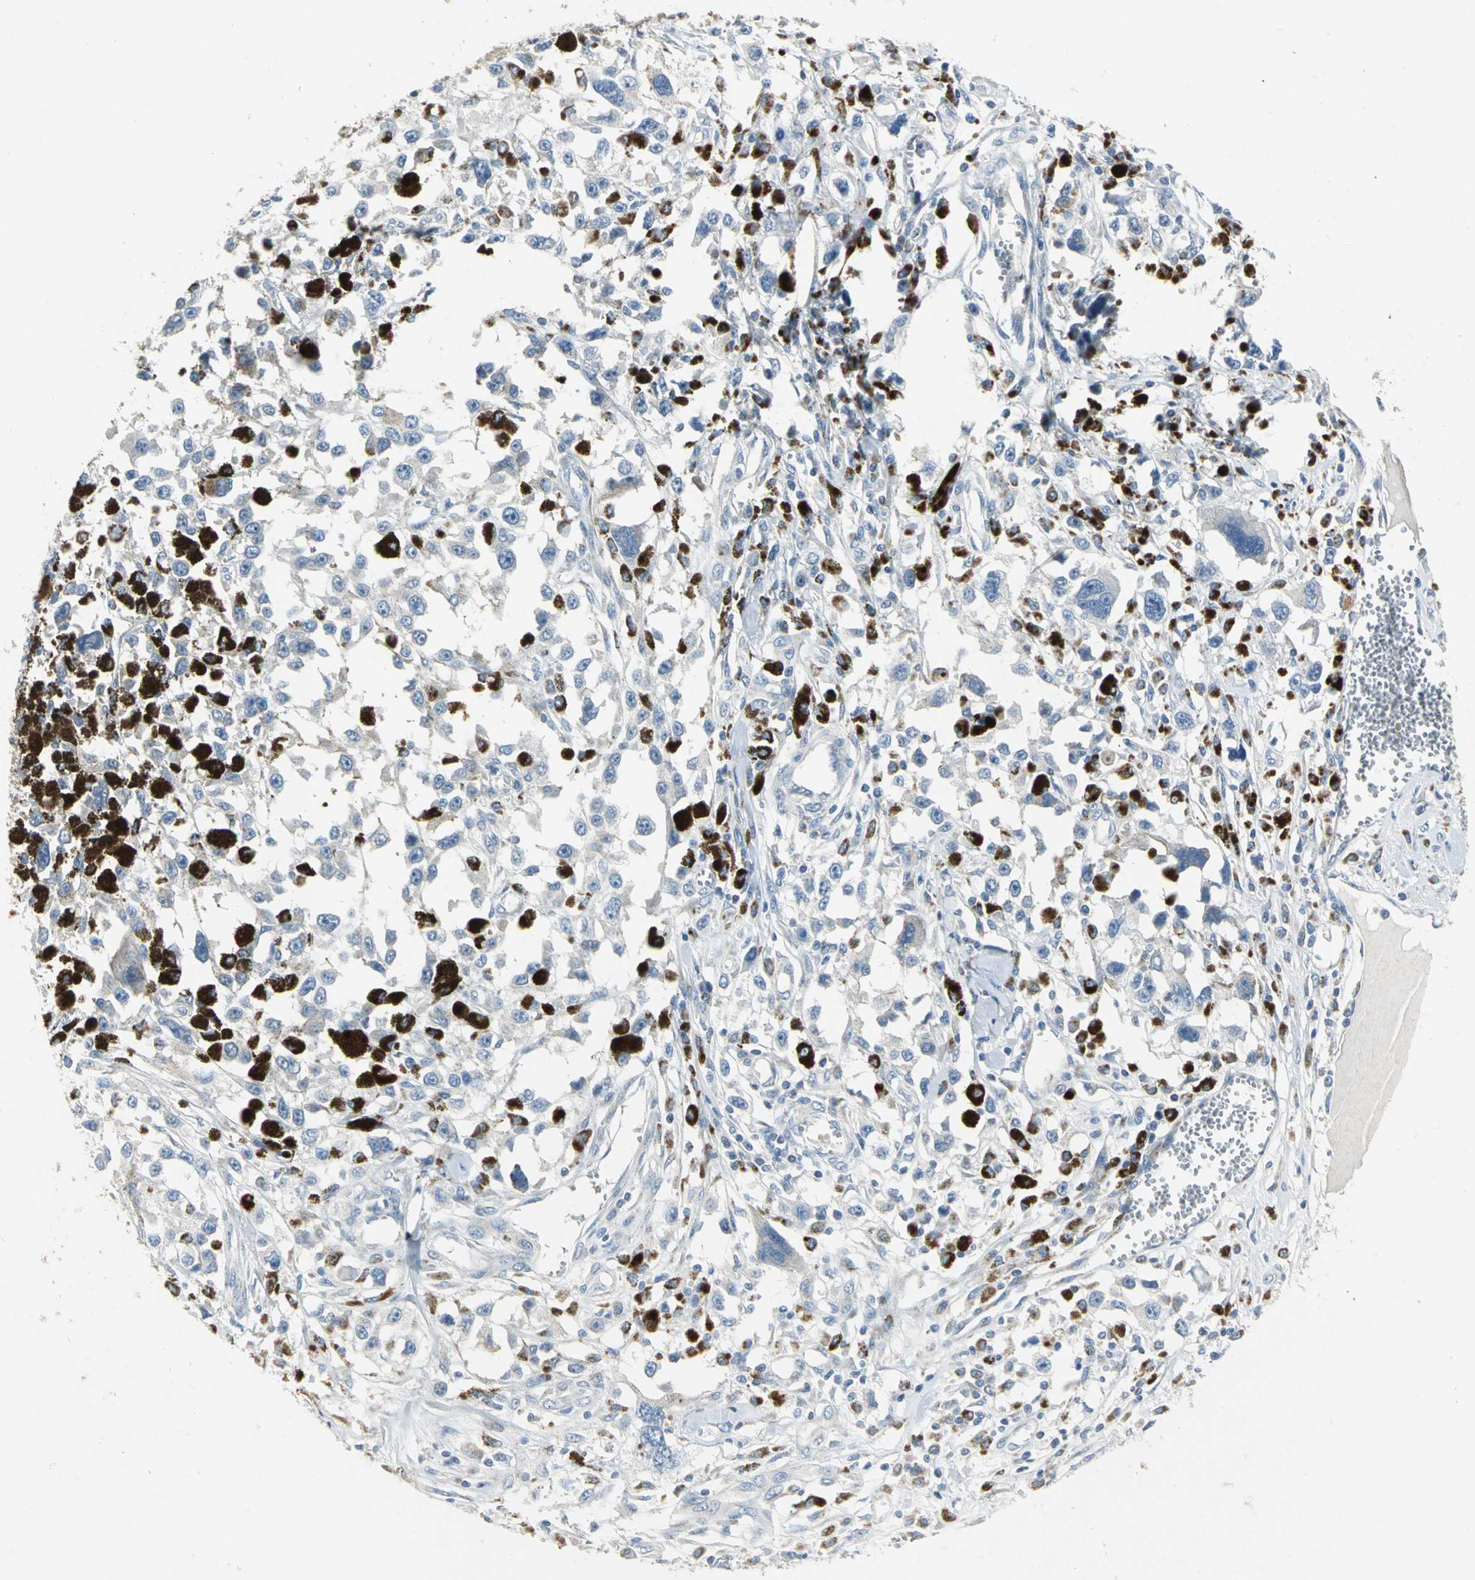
{"staining": {"intensity": "weak", "quantity": "<25%", "location": "cytoplasmic/membranous"}, "tissue": "melanoma", "cell_type": "Tumor cells", "image_type": "cancer", "snomed": [{"axis": "morphology", "description": "Malignant melanoma, Metastatic site"}, {"axis": "topography", "description": "Lymph node"}], "caption": "An image of human malignant melanoma (metastatic site) is negative for staining in tumor cells. The staining was performed using DAB to visualize the protein expression in brown, while the nuclei were stained in blue with hematoxylin (Magnification: 20x).", "gene": "SPPL2B", "patient": {"sex": "male", "age": 59}}